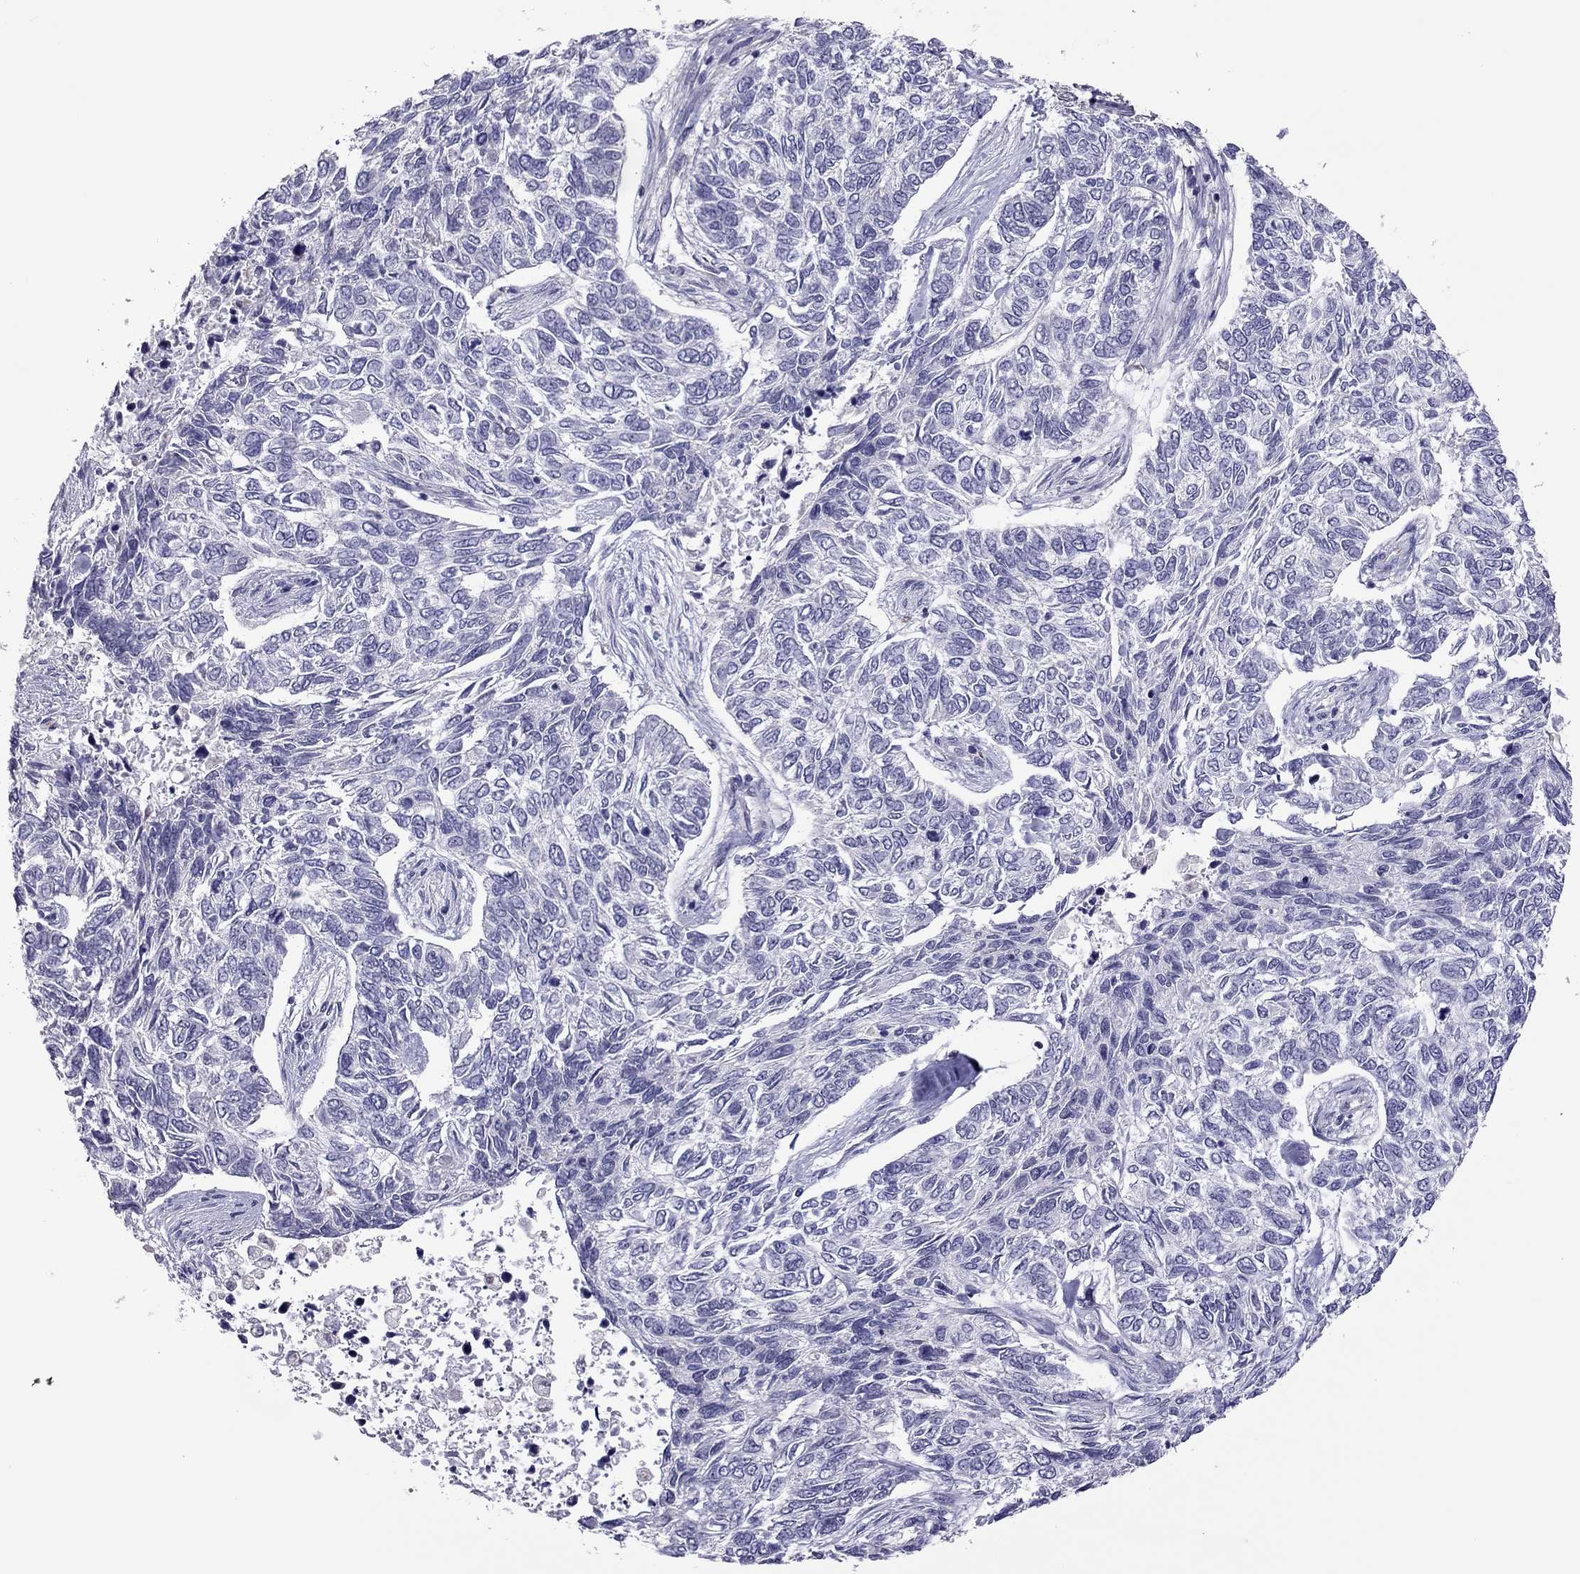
{"staining": {"intensity": "negative", "quantity": "none", "location": "none"}, "tissue": "skin cancer", "cell_type": "Tumor cells", "image_type": "cancer", "snomed": [{"axis": "morphology", "description": "Basal cell carcinoma"}, {"axis": "topography", "description": "Skin"}], "caption": "High magnification brightfield microscopy of skin cancer (basal cell carcinoma) stained with DAB (brown) and counterstained with hematoxylin (blue): tumor cells show no significant expression.", "gene": "SPINT3", "patient": {"sex": "female", "age": 65}}